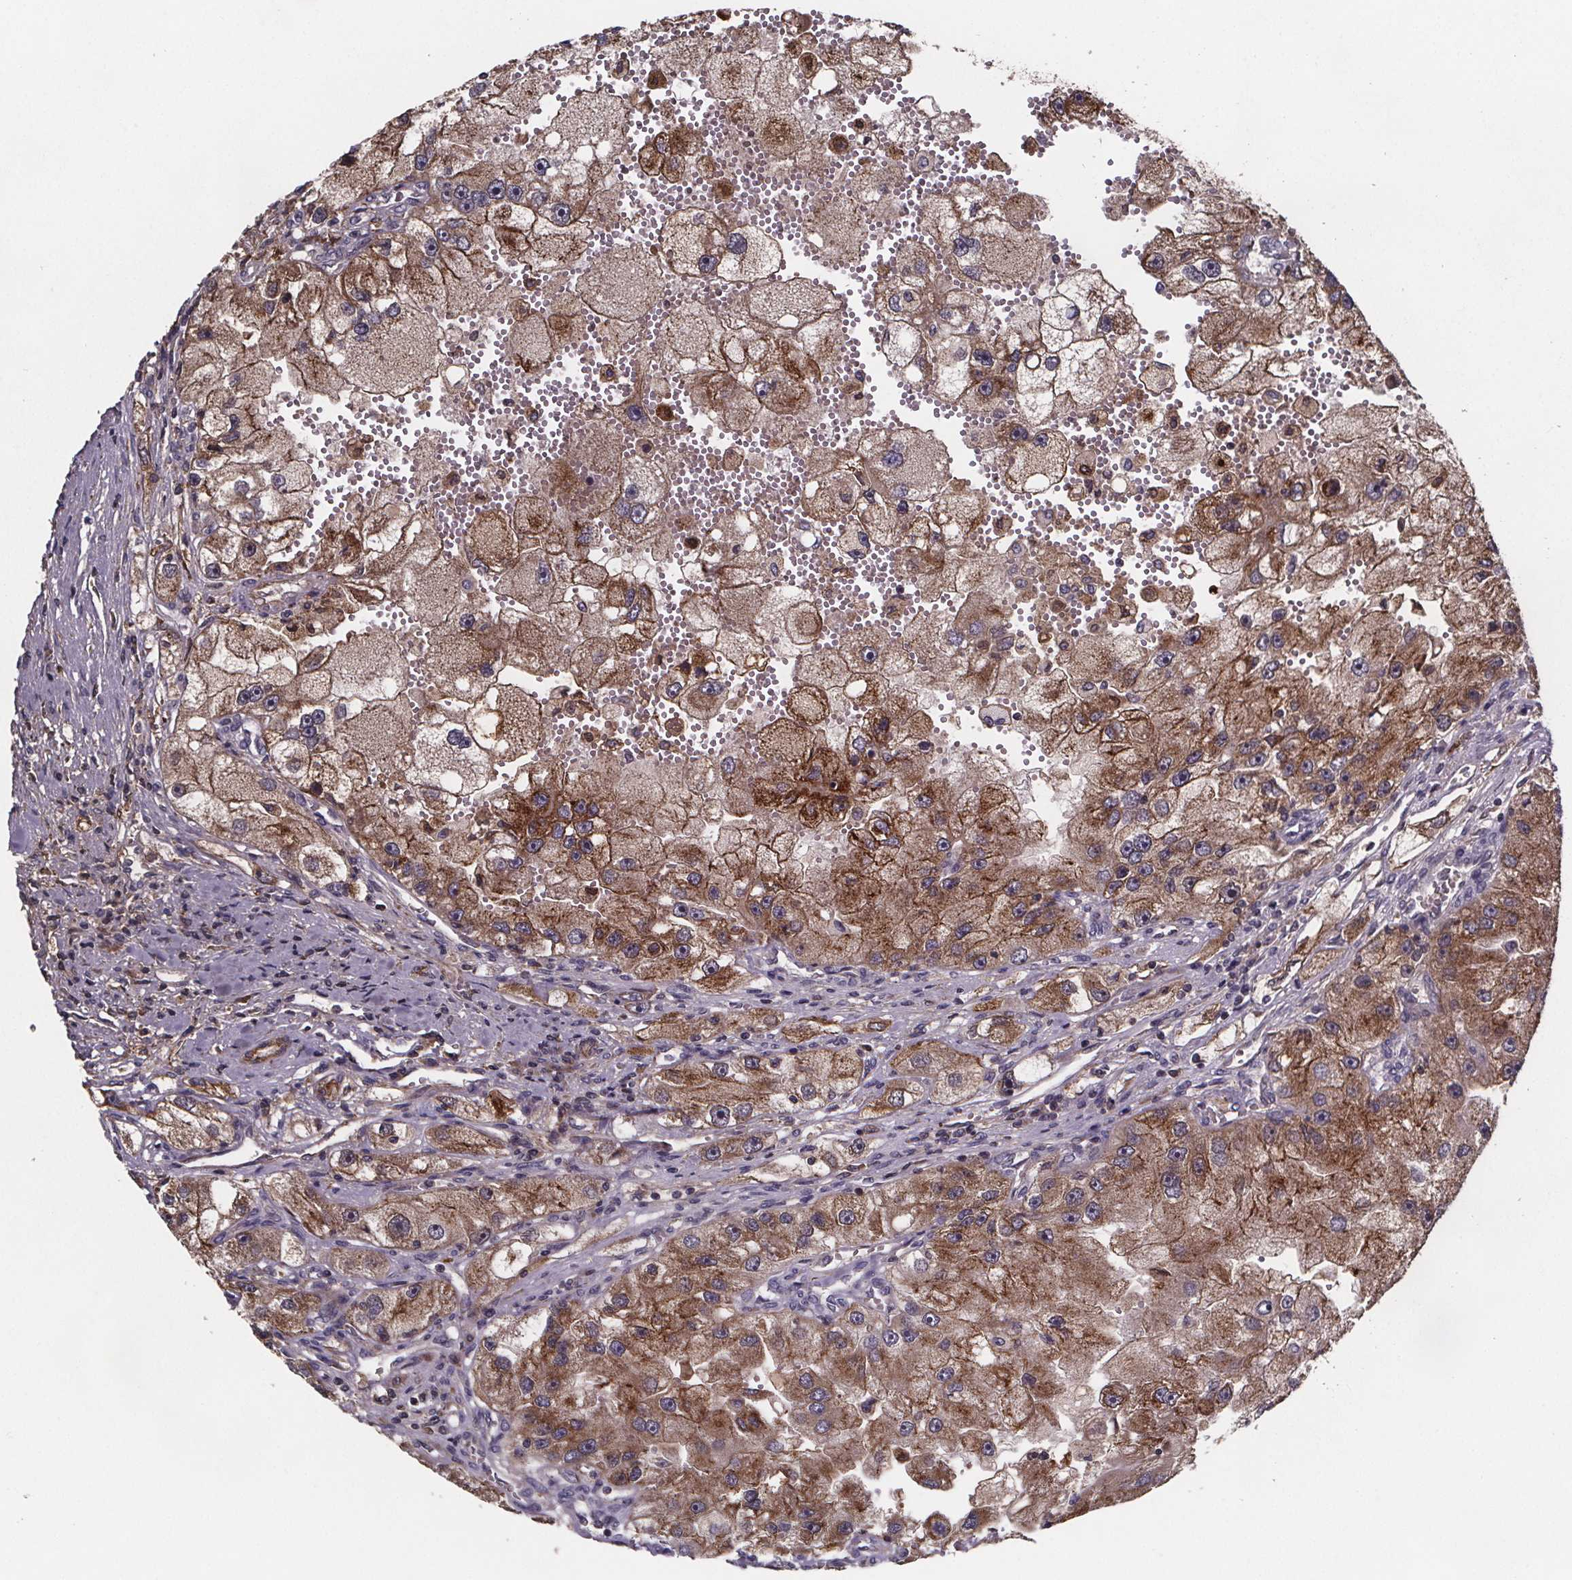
{"staining": {"intensity": "moderate", "quantity": ">75%", "location": "cytoplasmic/membranous"}, "tissue": "renal cancer", "cell_type": "Tumor cells", "image_type": "cancer", "snomed": [{"axis": "morphology", "description": "Adenocarcinoma, NOS"}, {"axis": "topography", "description": "Kidney"}], "caption": "Tumor cells display medium levels of moderate cytoplasmic/membranous positivity in about >75% of cells in human renal cancer. The protein of interest is stained brown, and the nuclei are stained in blue (DAB (3,3'-diaminobenzidine) IHC with brightfield microscopy, high magnification).", "gene": "FASTKD3", "patient": {"sex": "male", "age": 63}}